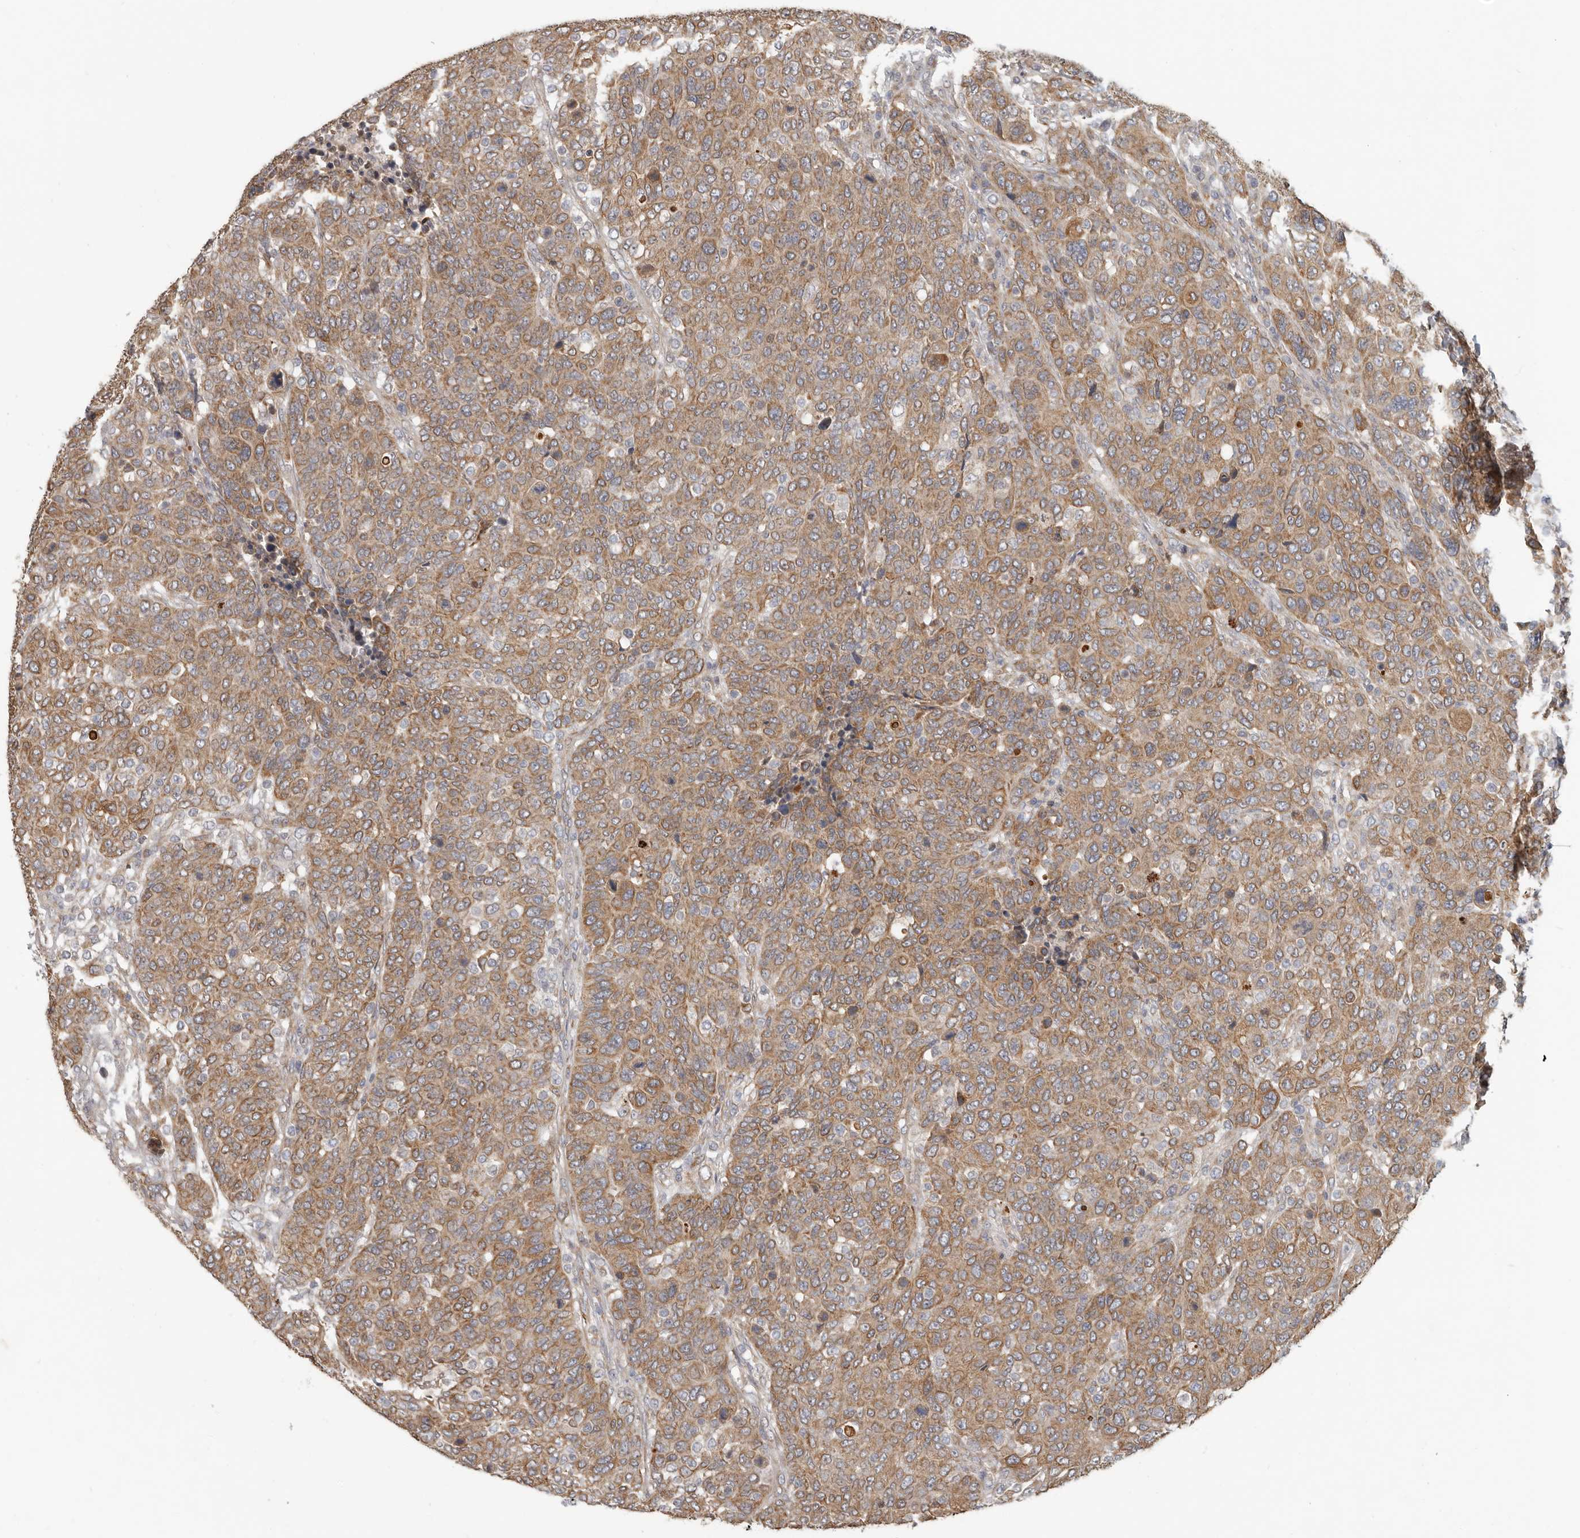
{"staining": {"intensity": "moderate", "quantity": ">75%", "location": "cytoplasmic/membranous"}, "tissue": "breast cancer", "cell_type": "Tumor cells", "image_type": "cancer", "snomed": [{"axis": "morphology", "description": "Duct carcinoma"}, {"axis": "topography", "description": "Breast"}], "caption": "Immunohistochemistry (IHC) photomicrograph of neoplastic tissue: breast cancer (infiltrating ductal carcinoma) stained using IHC exhibits medium levels of moderate protein expression localized specifically in the cytoplasmic/membranous of tumor cells, appearing as a cytoplasmic/membranous brown color.", "gene": "UNK", "patient": {"sex": "female", "age": 37}}